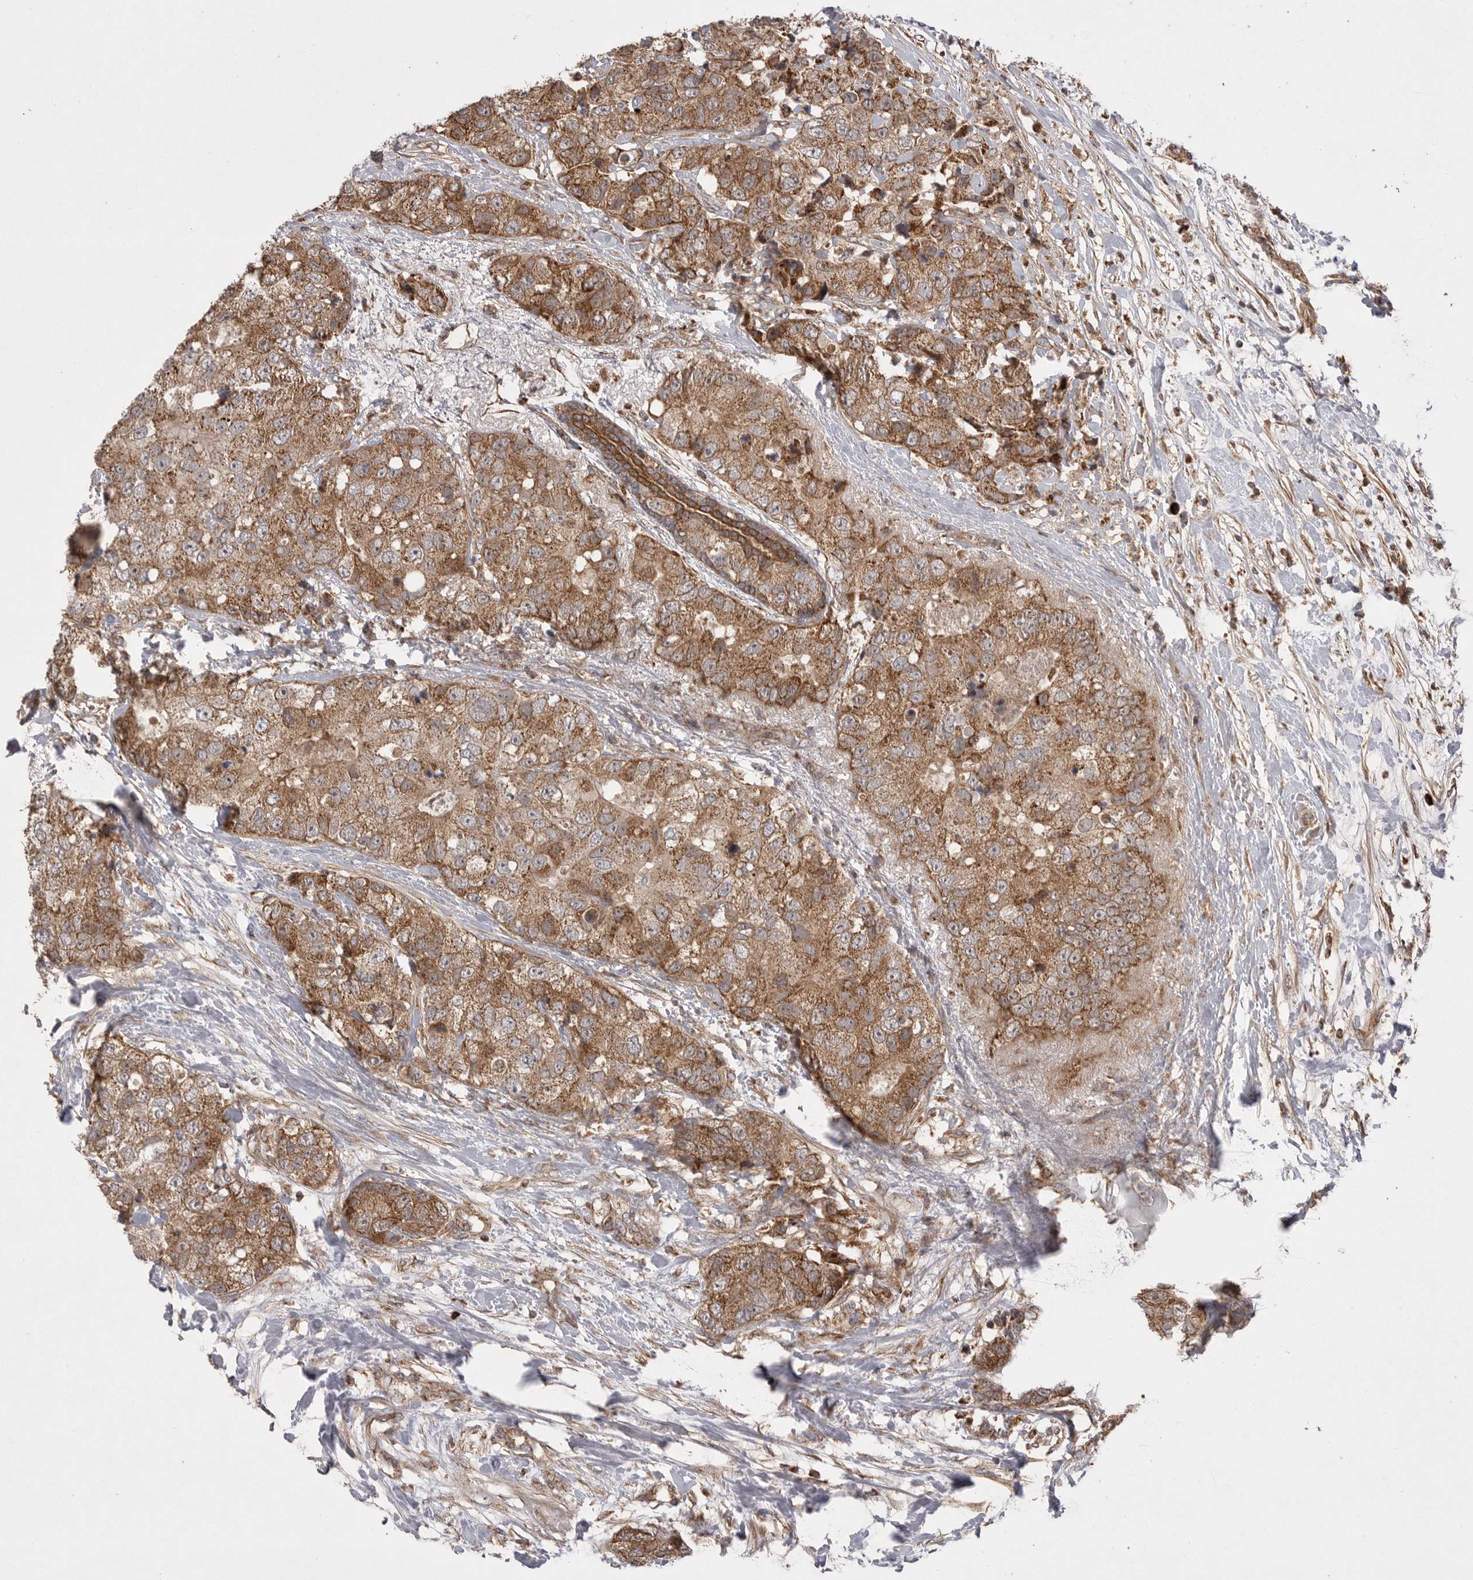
{"staining": {"intensity": "moderate", "quantity": ">75%", "location": "cytoplasmic/membranous"}, "tissue": "breast cancer", "cell_type": "Tumor cells", "image_type": "cancer", "snomed": [{"axis": "morphology", "description": "Duct carcinoma"}, {"axis": "topography", "description": "Breast"}], "caption": "IHC histopathology image of neoplastic tissue: breast cancer (intraductal carcinoma) stained using immunohistochemistry exhibits medium levels of moderate protein expression localized specifically in the cytoplasmic/membranous of tumor cells, appearing as a cytoplasmic/membranous brown color.", "gene": "KYAT3", "patient": {"sex": "female", "age": 62}}